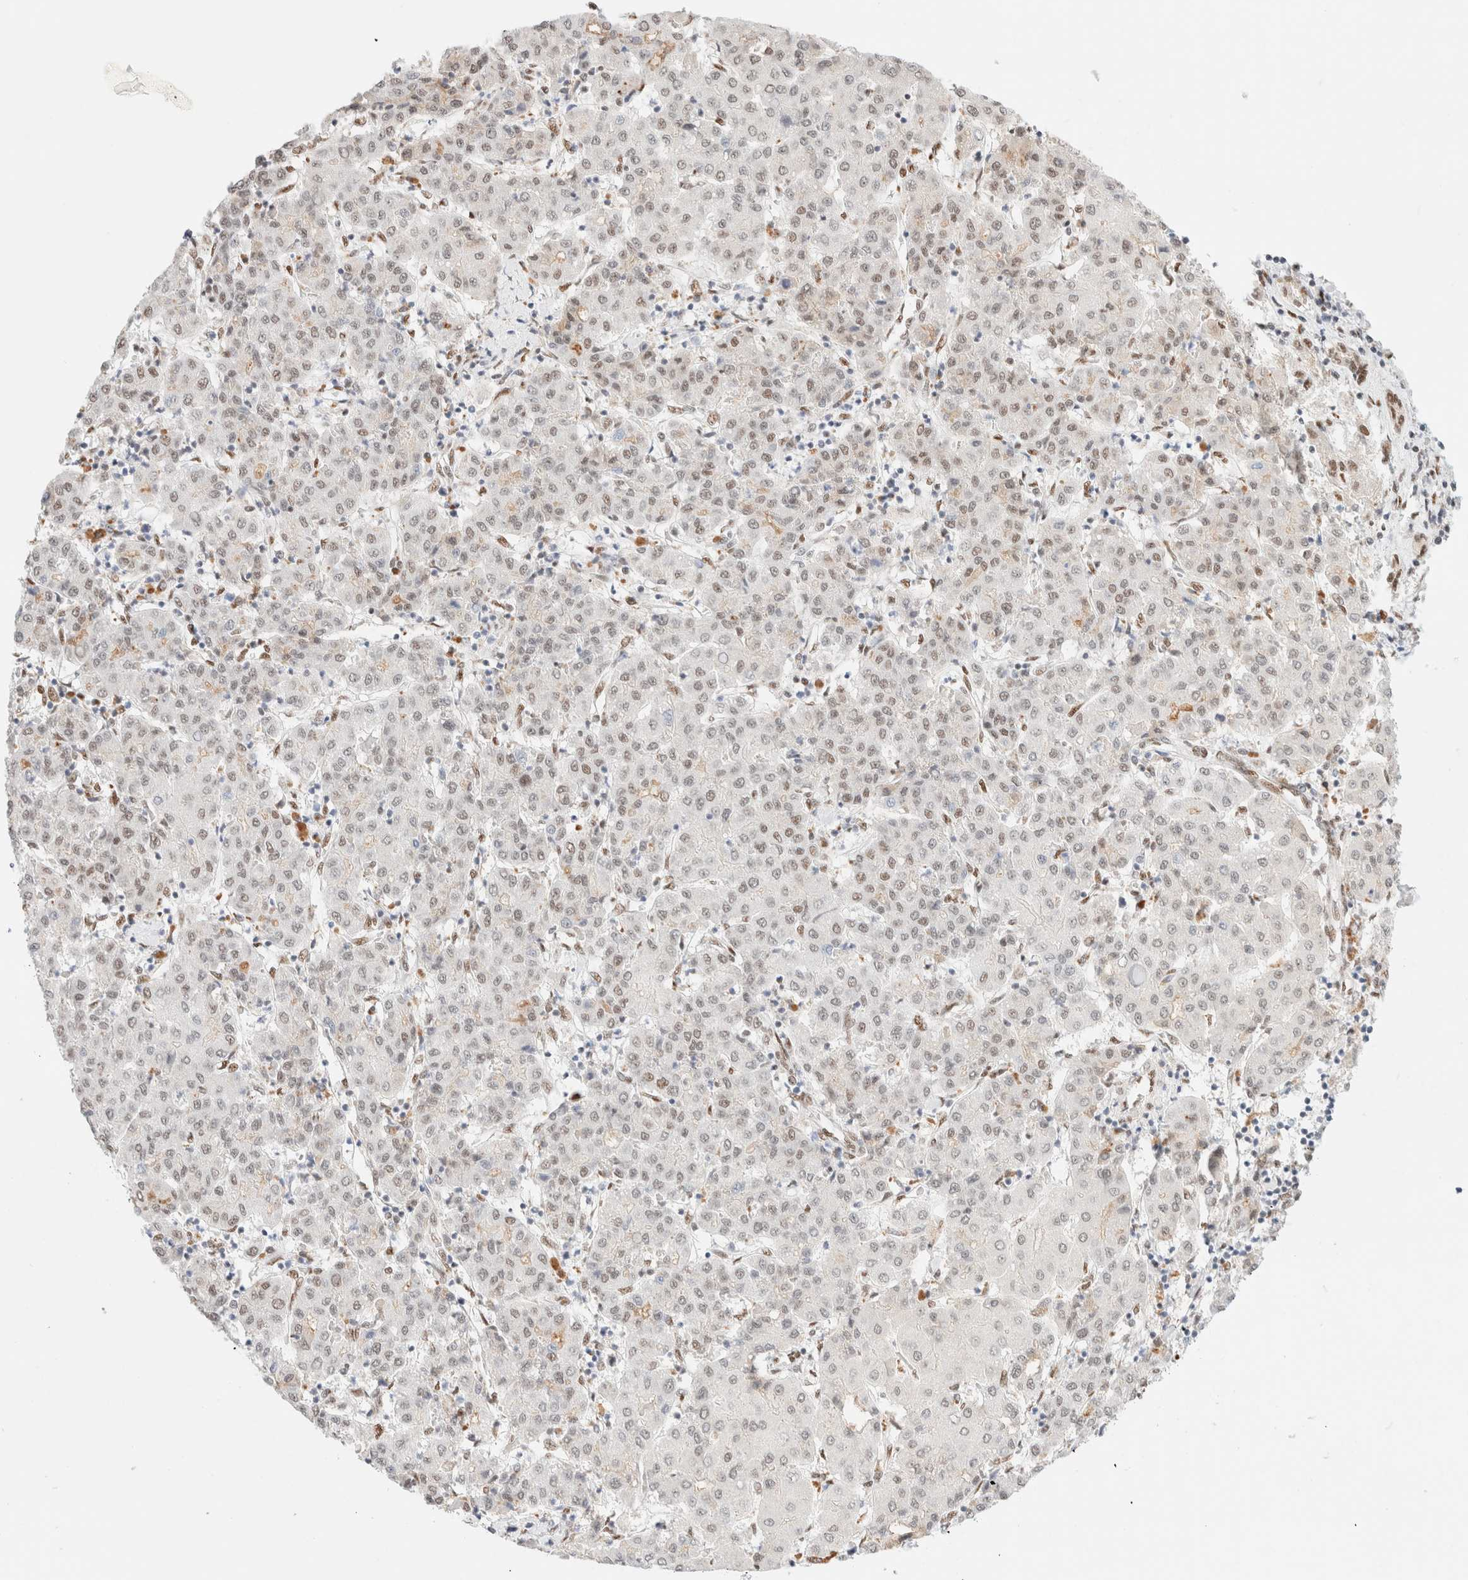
{"staining": {"intensity": "moderate", "quantity": "25%-75%", "location": "nuclear"}, "tissue": "liver cancer", "cell_type": "Tumor cells", "image_type": "cancer", "snomed": [{"axis": "morphology", "description": "Carcinoma, Hepatocellular, NOS"}, {"axis": "topography", "description": "Liver"}], "caption": "Human liver cancer stained for a protein (brown) demonstrates moderate nuclear positive positivity in about 25%-75% of tumor cells.", "gene": "CIC", "patient": {"sex": "male", "age": 65}}